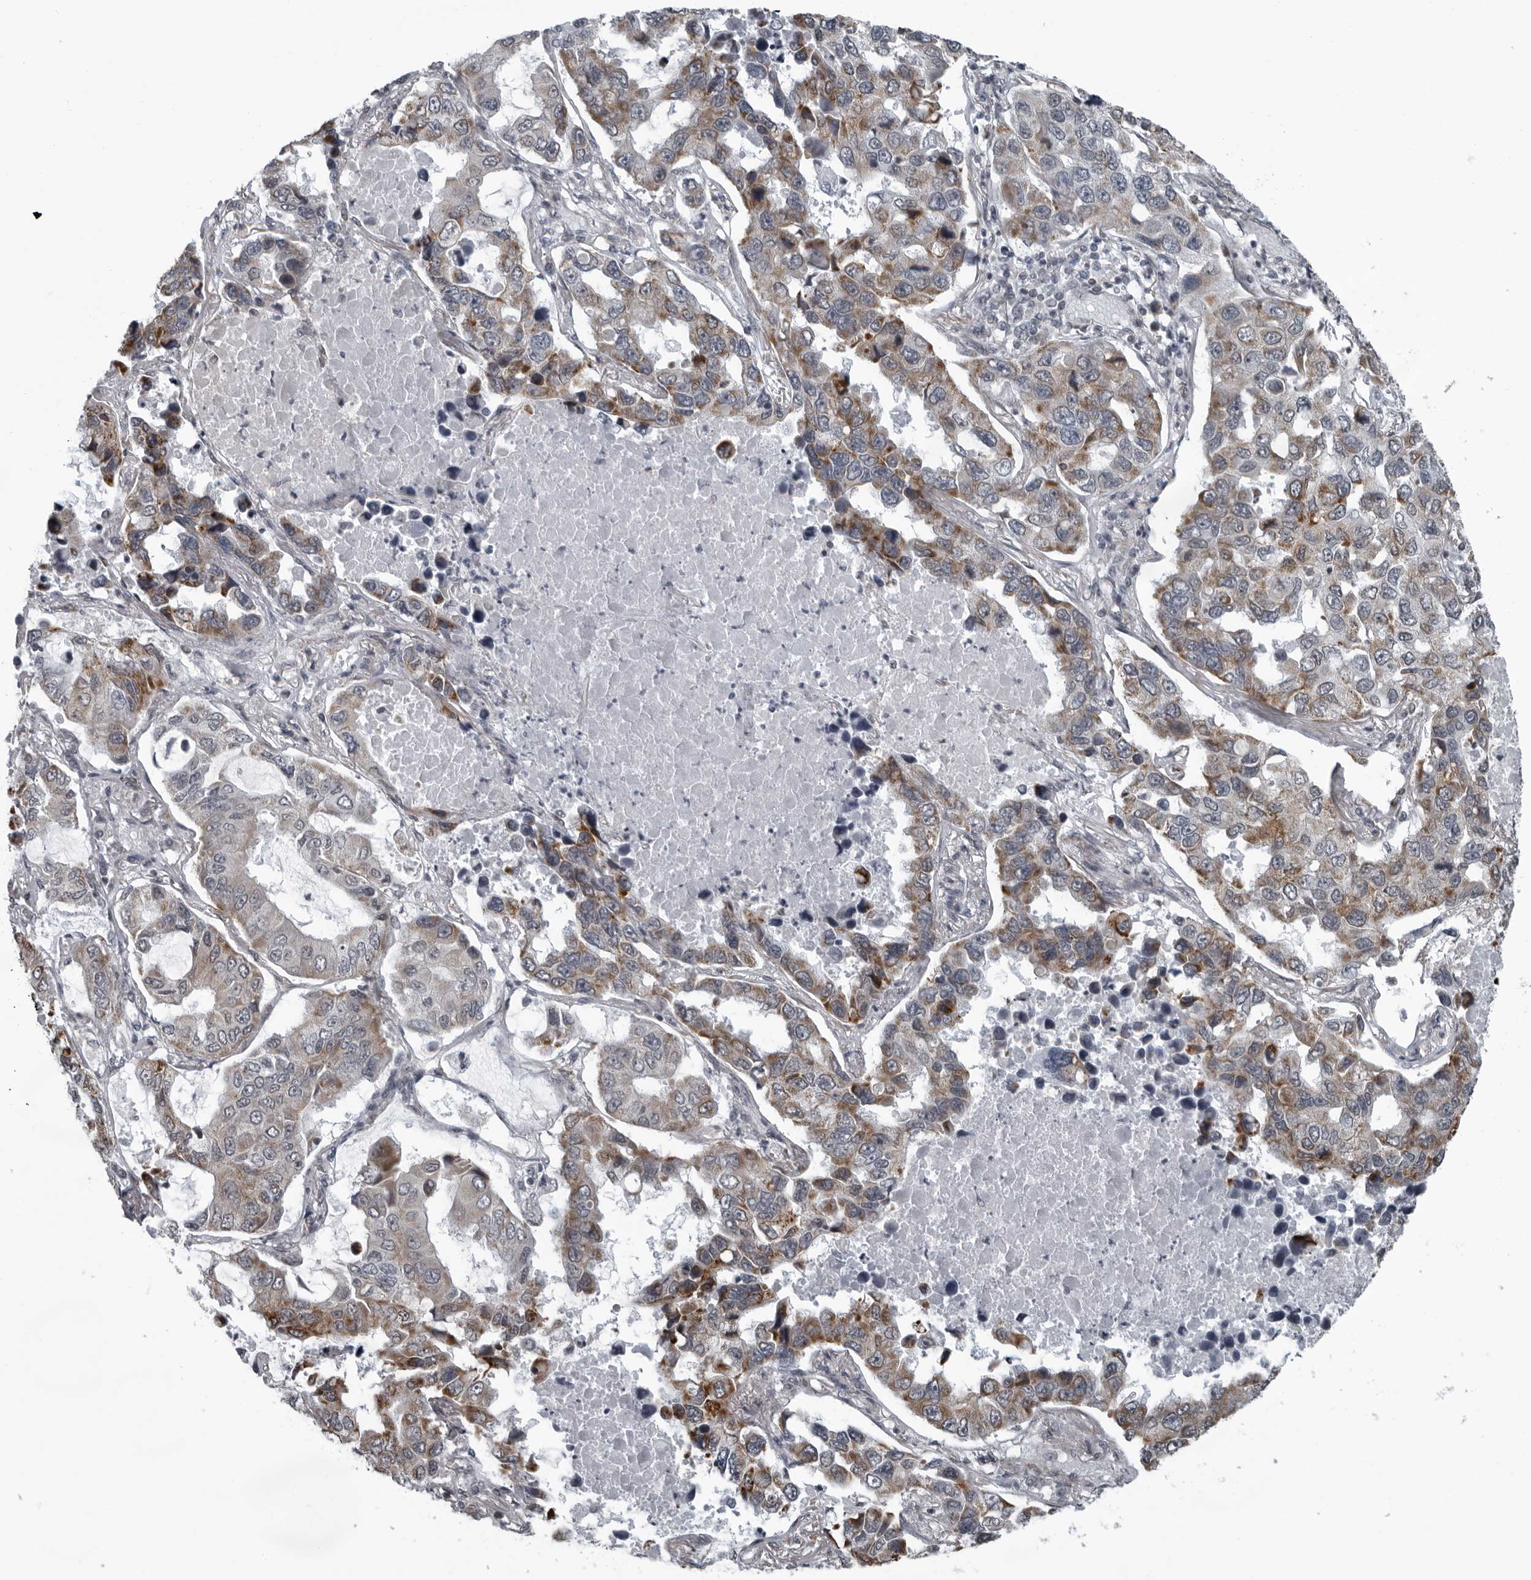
{"staining": {"intensity": "moderate", "quantity": ">75%", "location": "cytoplasmic/membranous"}, "tissue": "lung cancer", "cell_type": "Tumor cells", "image_type": "cancer", "snomed": [{"axis": "morphology", "description": "Adenocarcinoma, NOS"}, {"axis": "topography", "description": "Lung"}], "caption": "A micrograph of human lung cancer (adenocarcinoma) stained for a protein exhibits moderate cytoplasmic/membranous brown staining in tumor cells.", "gene": "RTCA", "patient": {"sex": "male", "age": 64}}